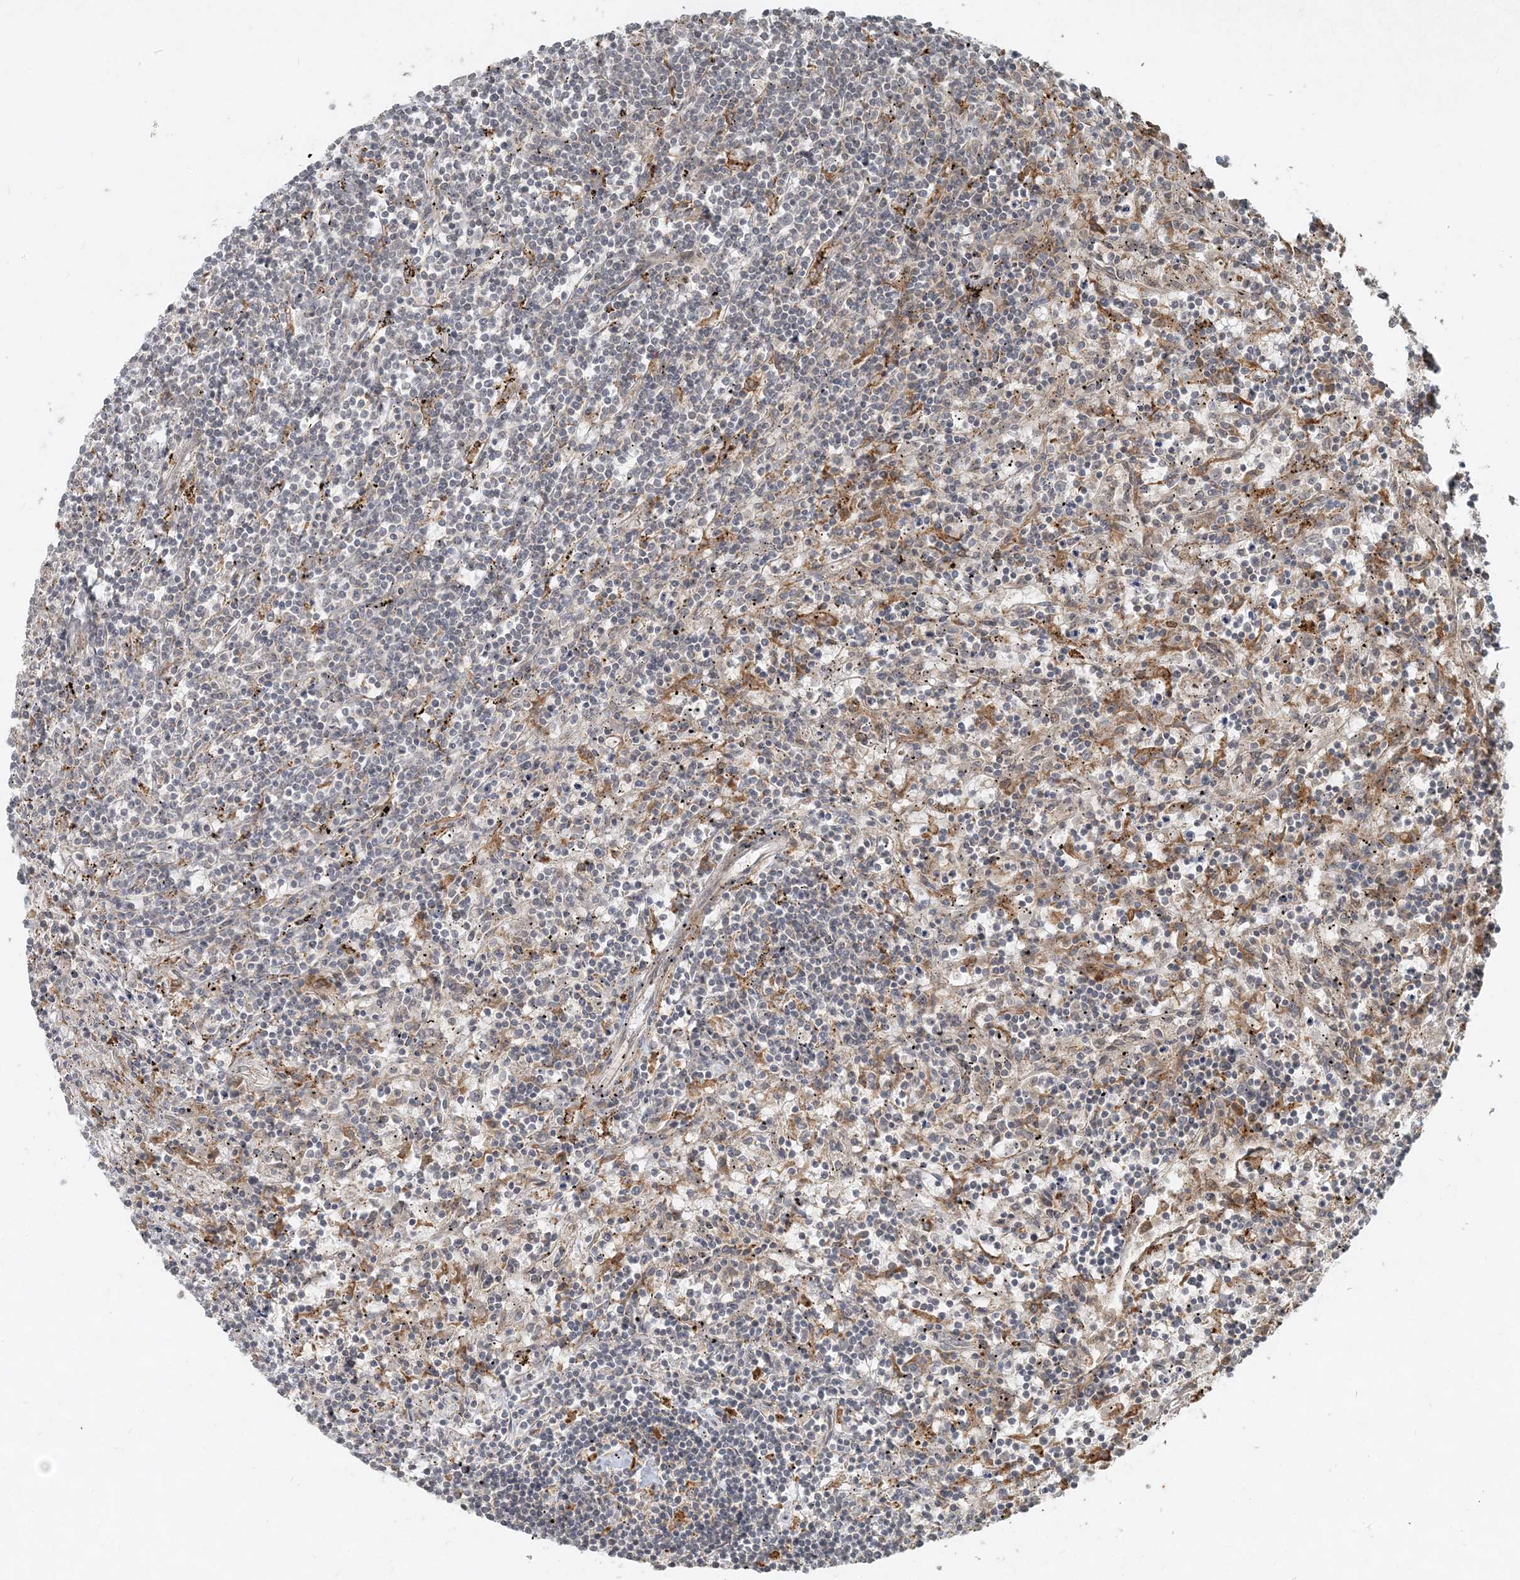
{"staining": {"intensity": "negative", "quantity": "none", "location": "none"}, "tissue": "lymphoma", "cell_type": "Tumor cells", "image_type": "cancer", "snomed": [{"axis": "morphology", "description": "Malignant lymphoma, non-Hodgkin's type, Low grade"}, {"axis": "topography", "description": "Spleen"}], "caption": "IHC photomicrograph of neoplastic tissue: human malignant lymphoma, non-Hodgkin's type (low-grade) stained with DAB exhibits no significant protein expression in tumor cells.", "gene": "NARS1", "patient": {"sex": "male", "age": 76}}